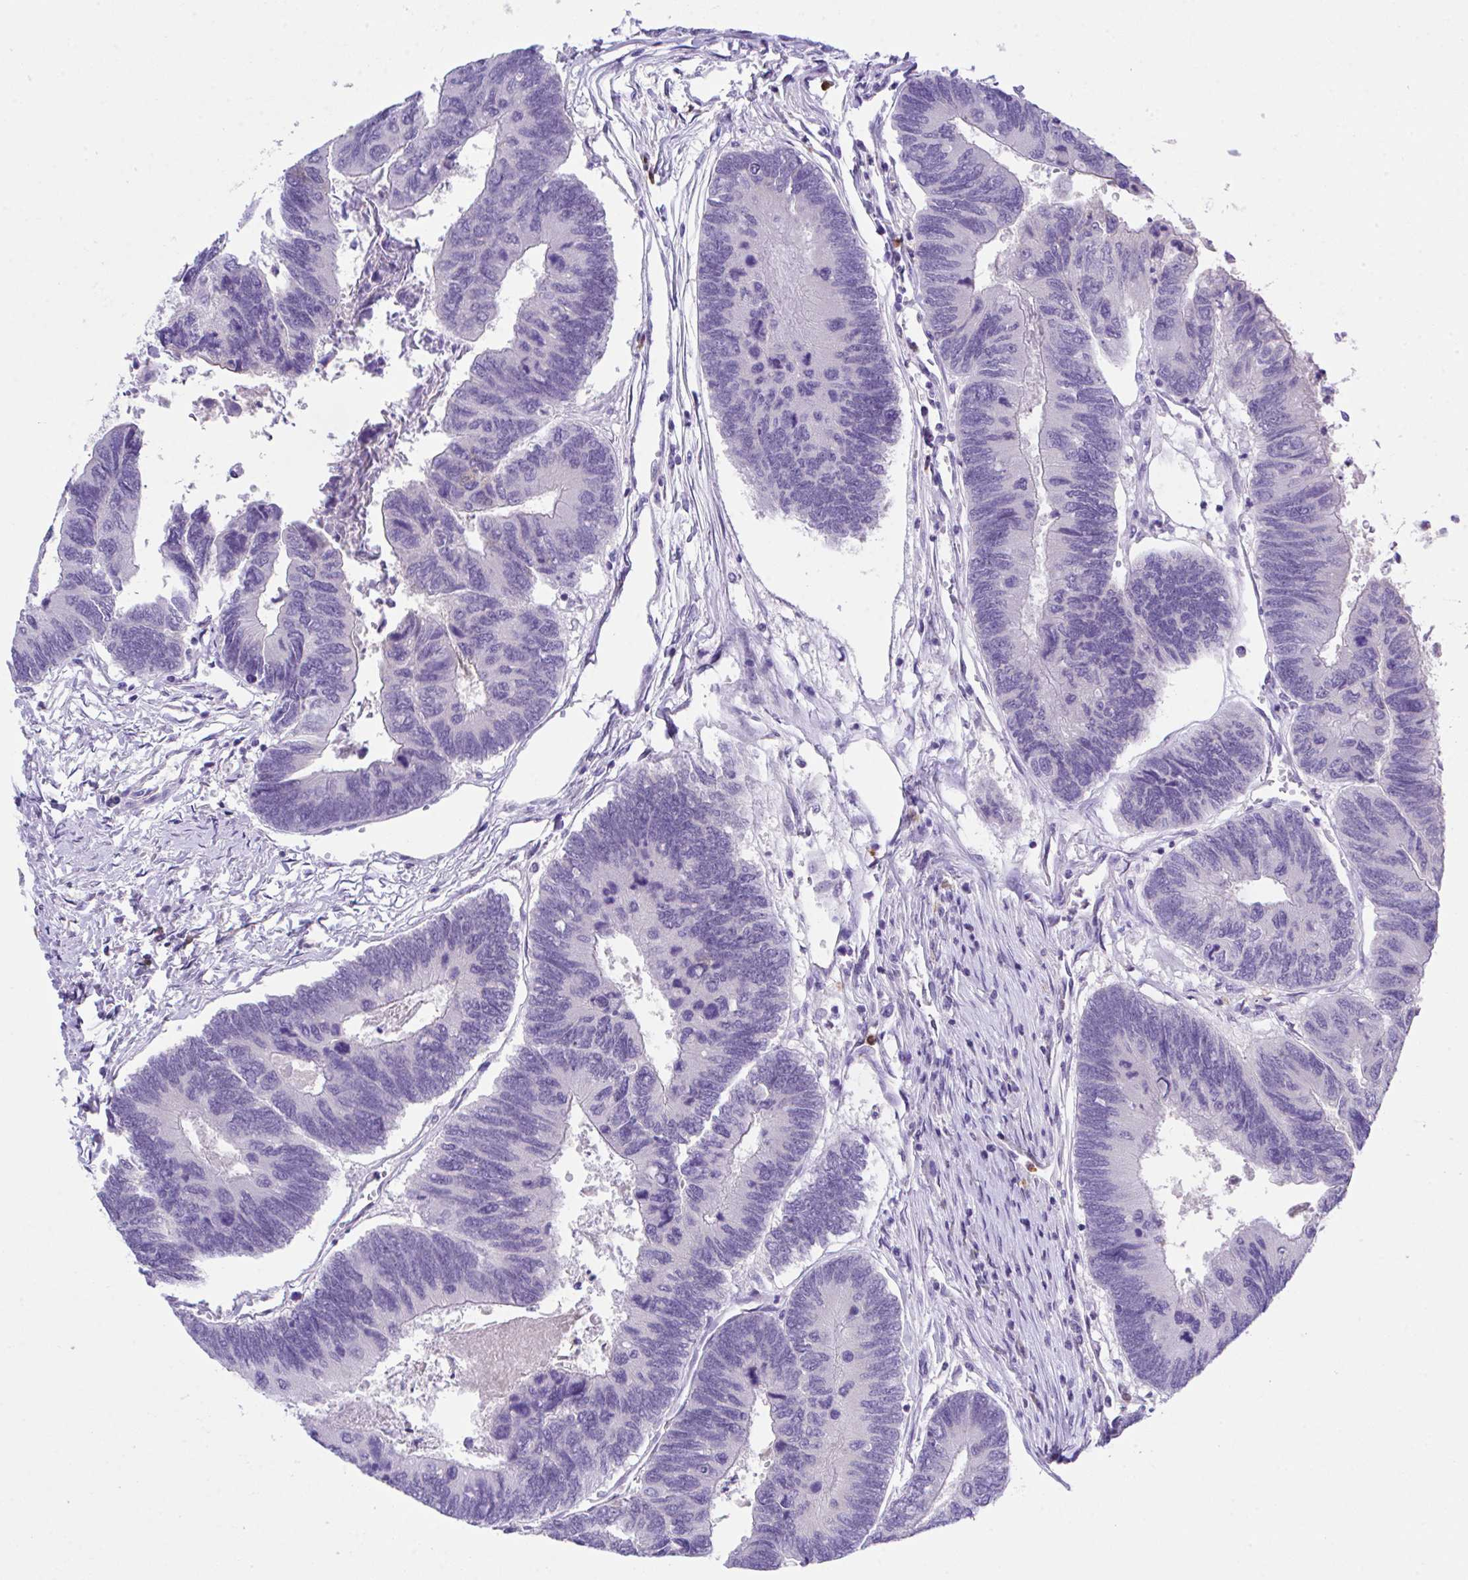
{"staining": {"intensity": "negative", "quantity": "none", "location": "none"}, "tissue": "colorectal cancer", "cell_type": "Tumor cells", "image_type": "cancer", "snomed": [{"axis": "morphology", "description": "Adenocarcinoma, NOS"}, {"axis": "topography", "description": "Colon"}], "caption": "Colorectal cancer was stained to show a protein in brown. There is no significant positivity in tumor cells.", "gene": "HOXB4", "patient": {"sex": "female", "age": 67}}